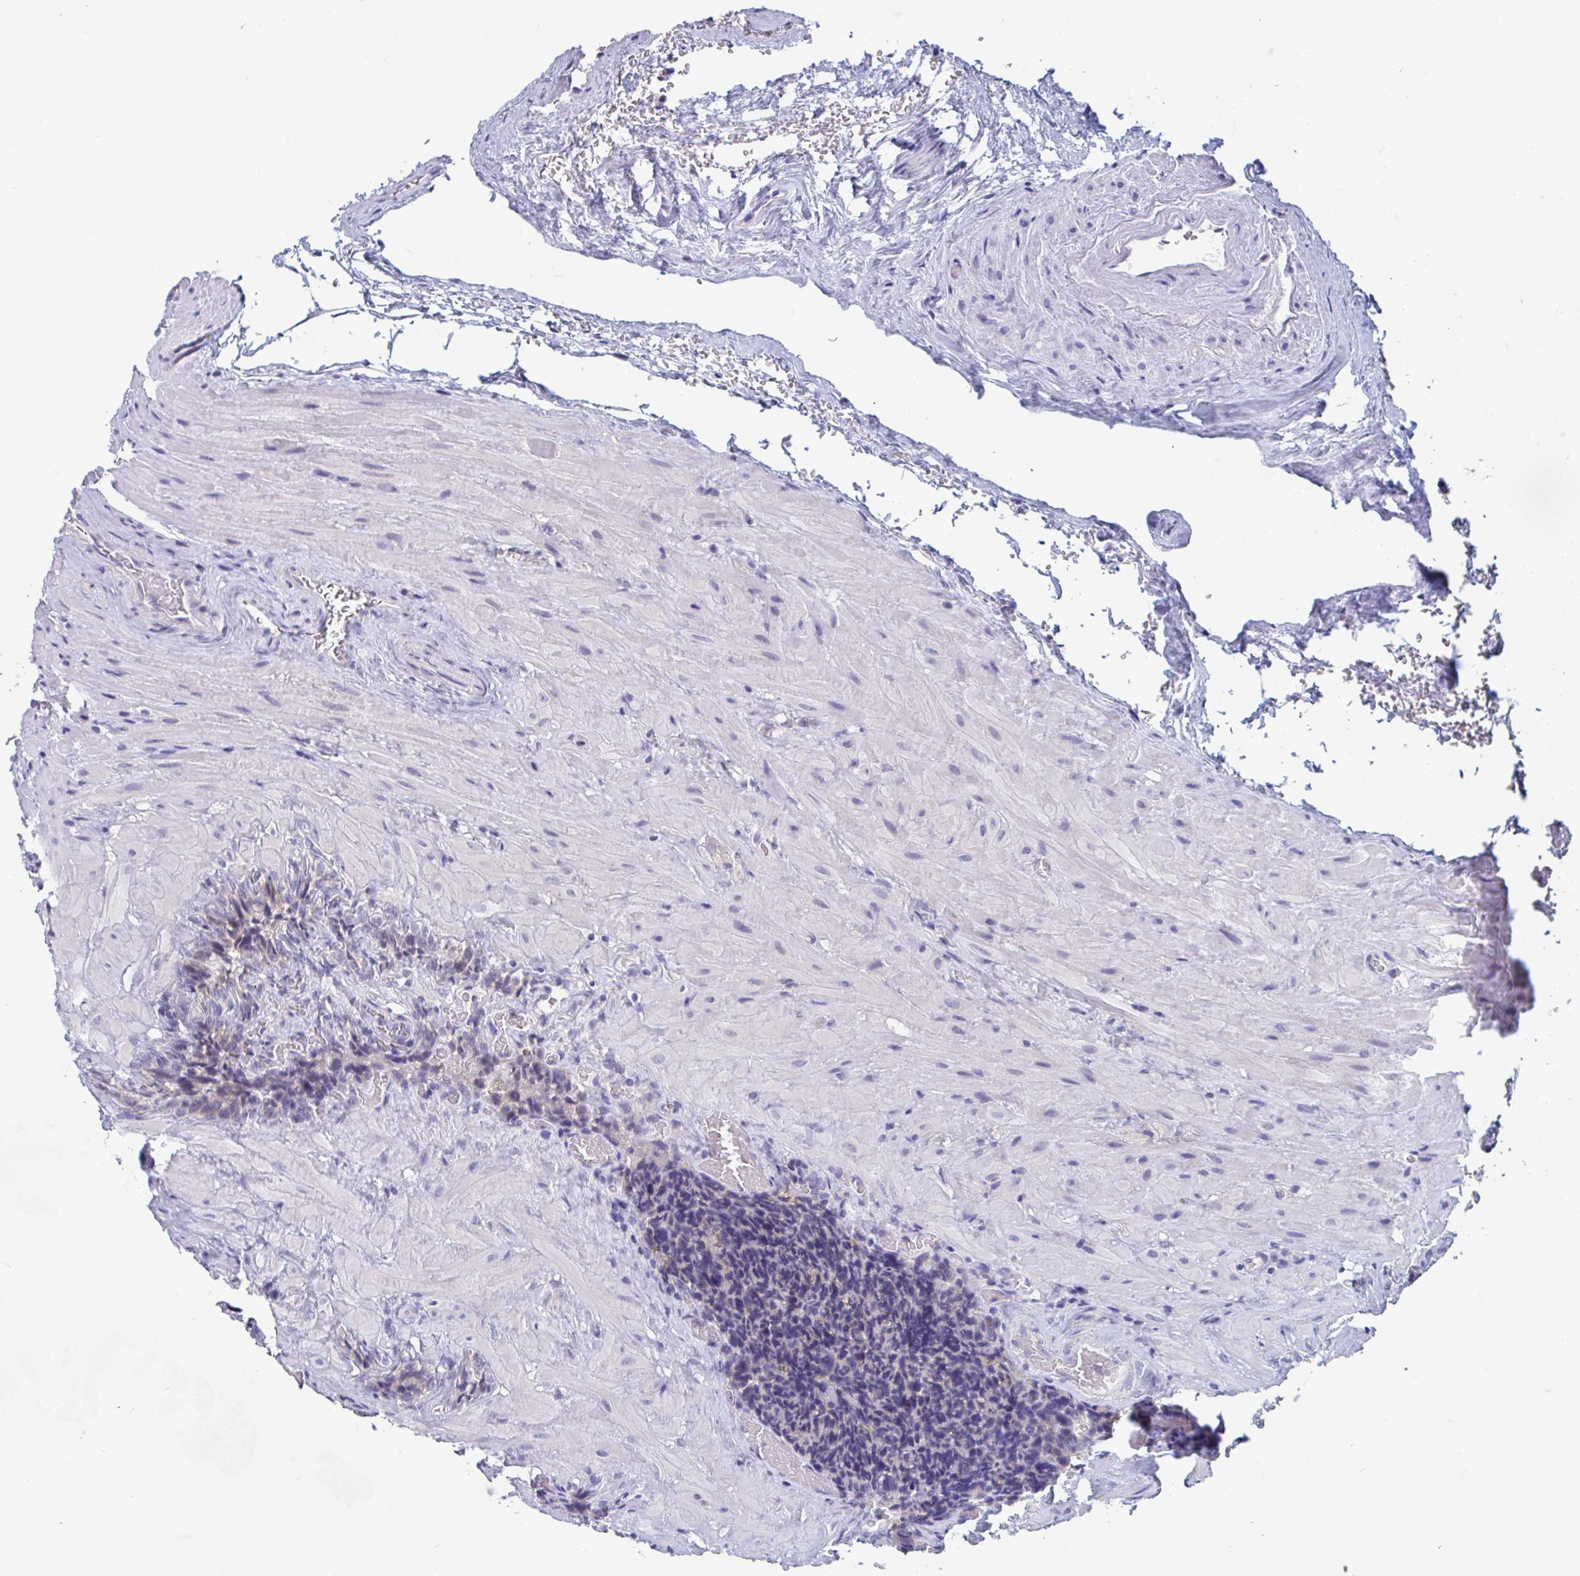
{"staining": {"intensity": "weak", "quantity": "<25%", "location": "cytoplasmic/membranous"}, "tissue": "seminal vesicle", "cell_type": "Glandular cells", "image_type": "normal", "snomed": [{"axis": "morphology", "description": "Normal tissue, NOS"}, {"axis": "topography", "description": "Seminal veicle"}], "caption": "This is an IHC histopathology image of normal seminal vesicle. There is no positivity in glandular cells.", "gene": "UNKL", "patient": {"sex": "male", "age": 47}}